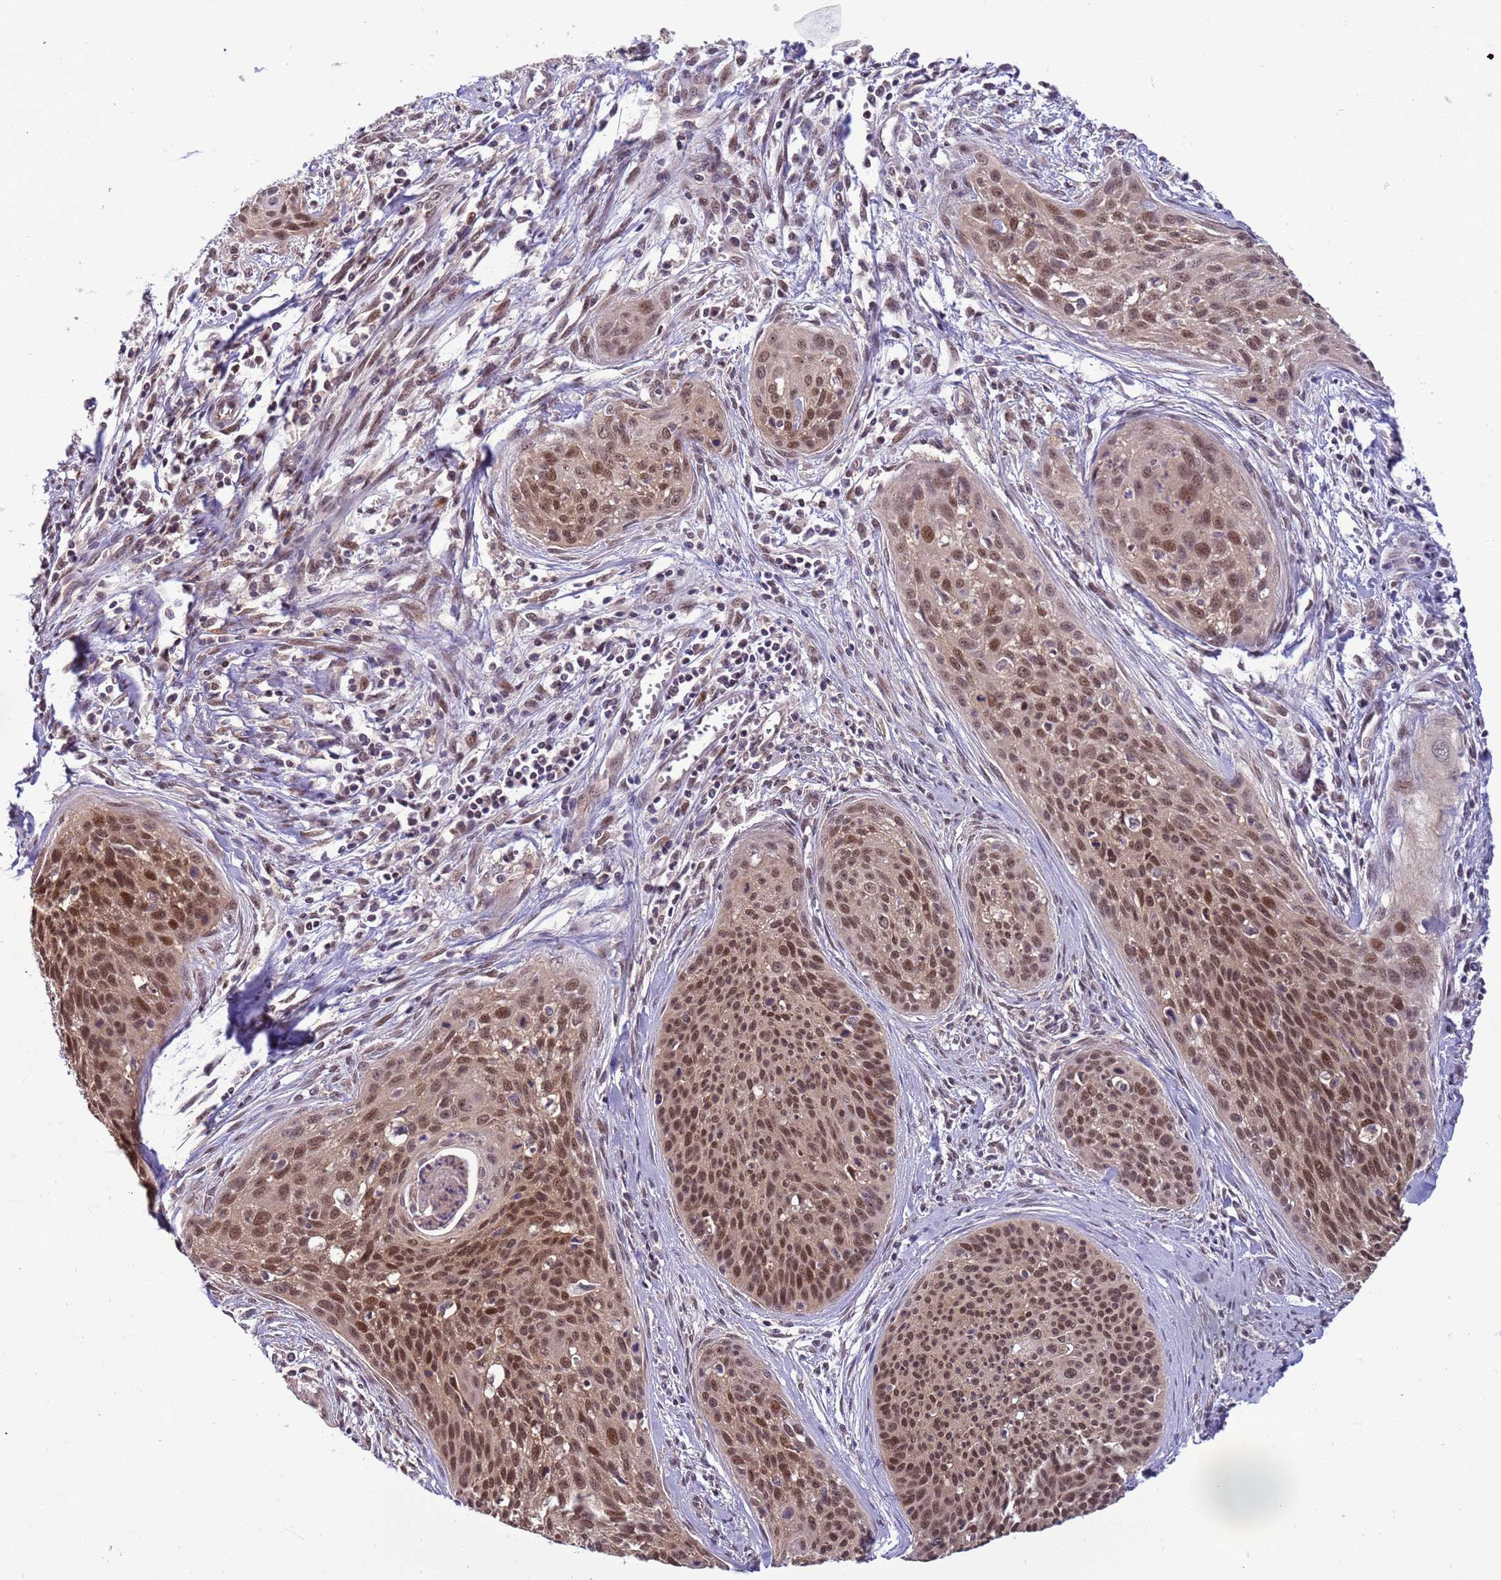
{"staining": {"intensity": "moderate", "quantity": ">75%", "location": "nuclear"}, "tissue": "cervical cancer", "cell_type": "Tumor cells", "image_type": "cancer", "snomed": [{"axis": "morphology", "description": "Squamous cell carcinoma, NOS"}, {"axis": "topography", "description": "Cervix"}], "caption": "This micrograph reveals IHC staining of human cervical squamous cell carcinoma, with medium moderate nuclear positivity in about >75% of tumor cells.", "gene": "ZBTB5", "patient": {"sex": "female", "age": 55}}